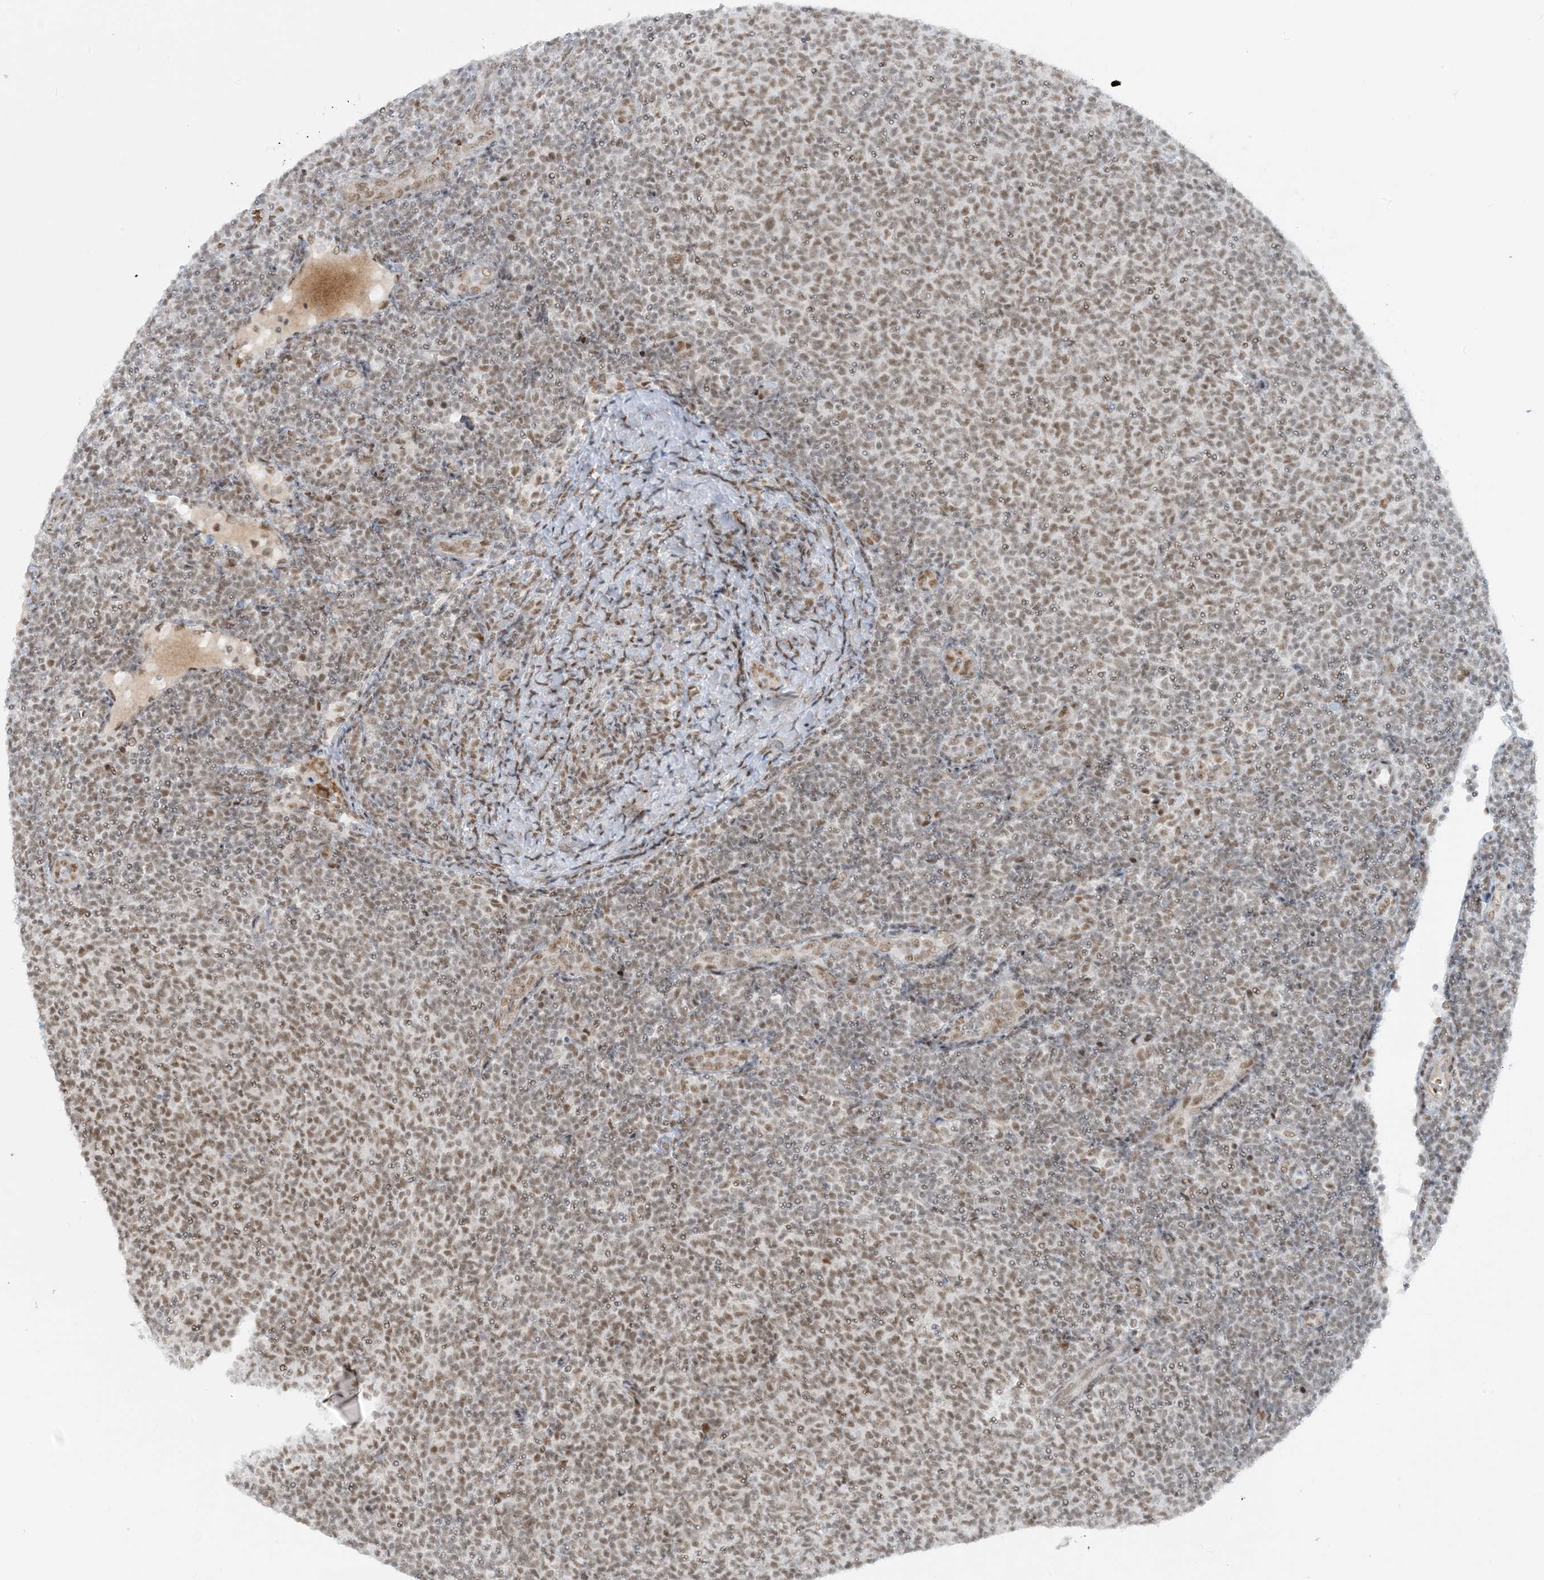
{"staining": {"intensity": "moderate", "quantity": ">75%", "location": "nuclear"}, "tissue": "lymphoma", "cell_type": "Tumor cells", "image_type": "cancer", "snomed": [{"axis": "morphology", "description": "Malignant lymphoma, non-Hodgkin's type, Low grade"}, {"axis": "topography", "description": "Lymph node"}], "caption": "Protein expression analysis of lymphoma shows moderate nuclear expression in approximately >75% of tumor cells.", "gene": "ECT2L", "patient": {"sex": "male", "age": 66}}